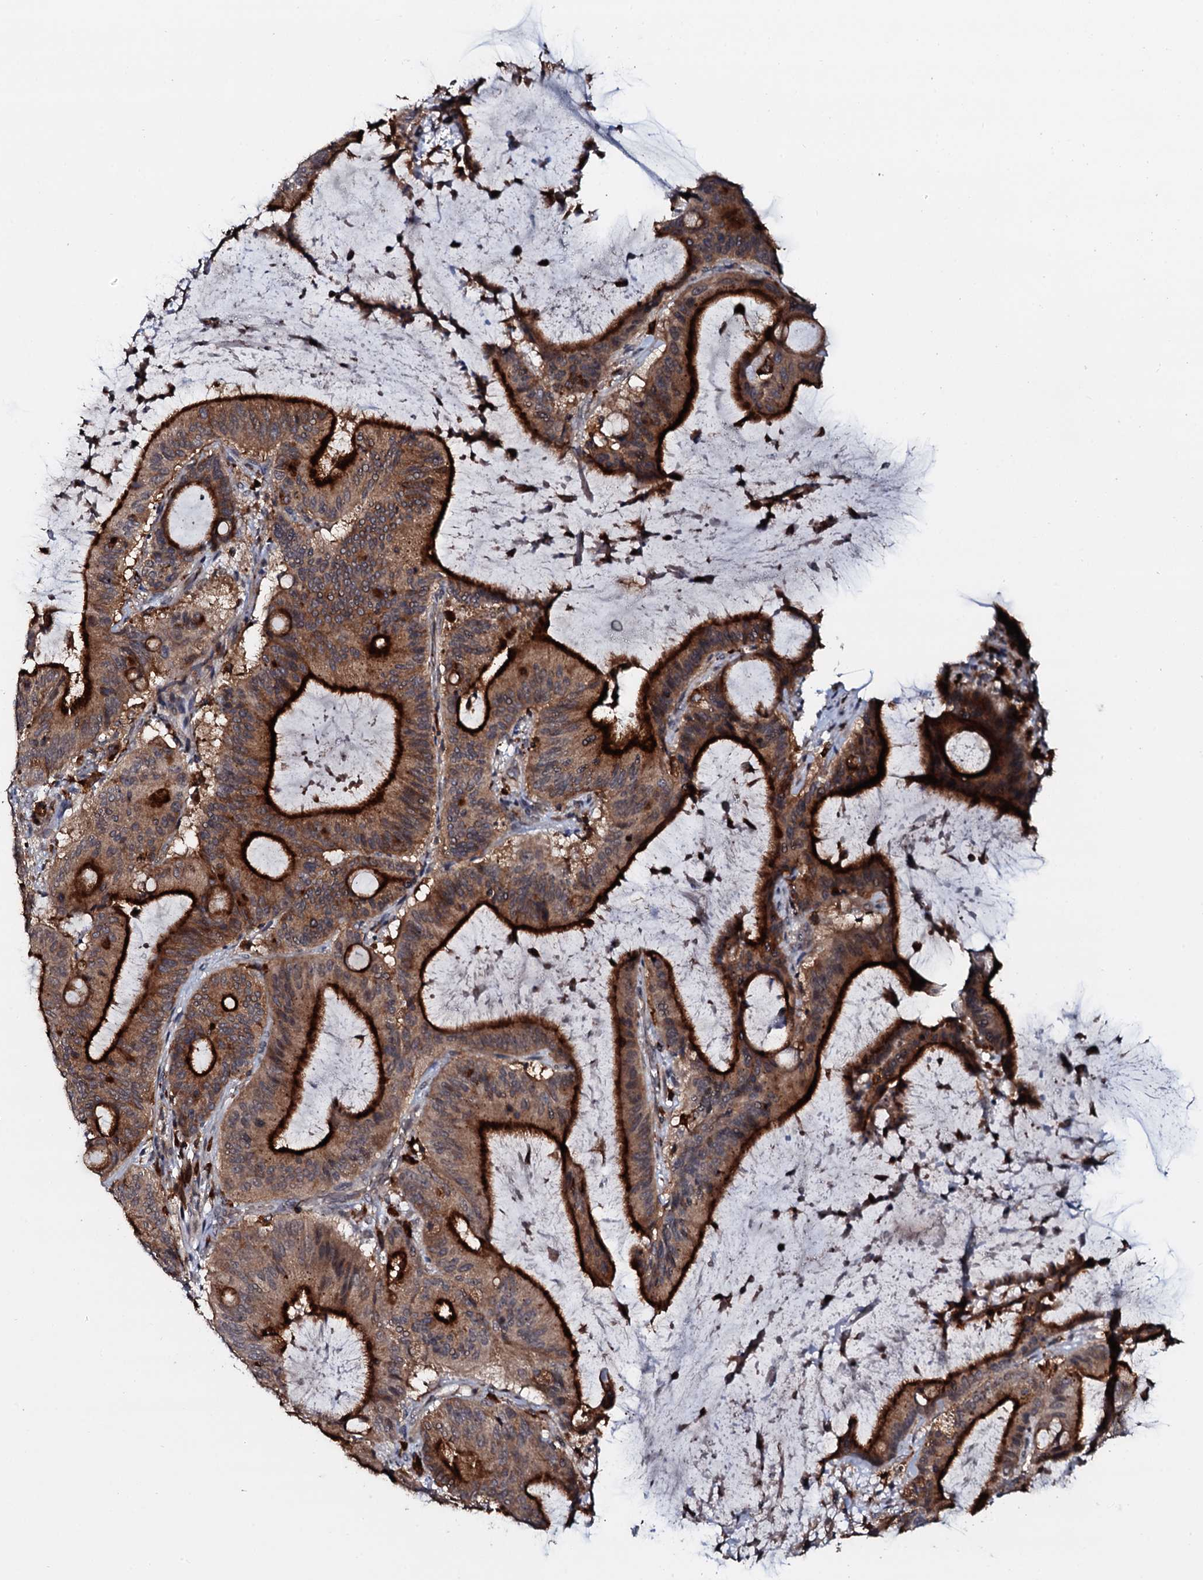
{"staining": {"intensity": "strong", "quantity": "25%-75%", "location": "cytoplasmic/membranous"}, "tissue": "liver cancer", "cell_type": "Tumor cells", "image_type": "cancer", "snomed": [{"axis": "morphology", "description": "Normal tissue, NOS"}, {"axis": "morphology", "description": "Cholangiocarcinoma"}, {"axis": "topography", "description": "Liver"}, {"axis": "topography", "description": "Peripheral nerve tissue"}], "caption": "The immunohistochemical stain shows strong cytoplasmic/membranous expression in tumor cells of liver cancer (cholangiocarcinoma) tissue. The protein of interest is stained brown, and the nuclei are stained in blue (DAB IHC with brightfield microscopy, high magnification).", "gene": "VAMP8", "patient": {"sex": "female", "age": 73}}